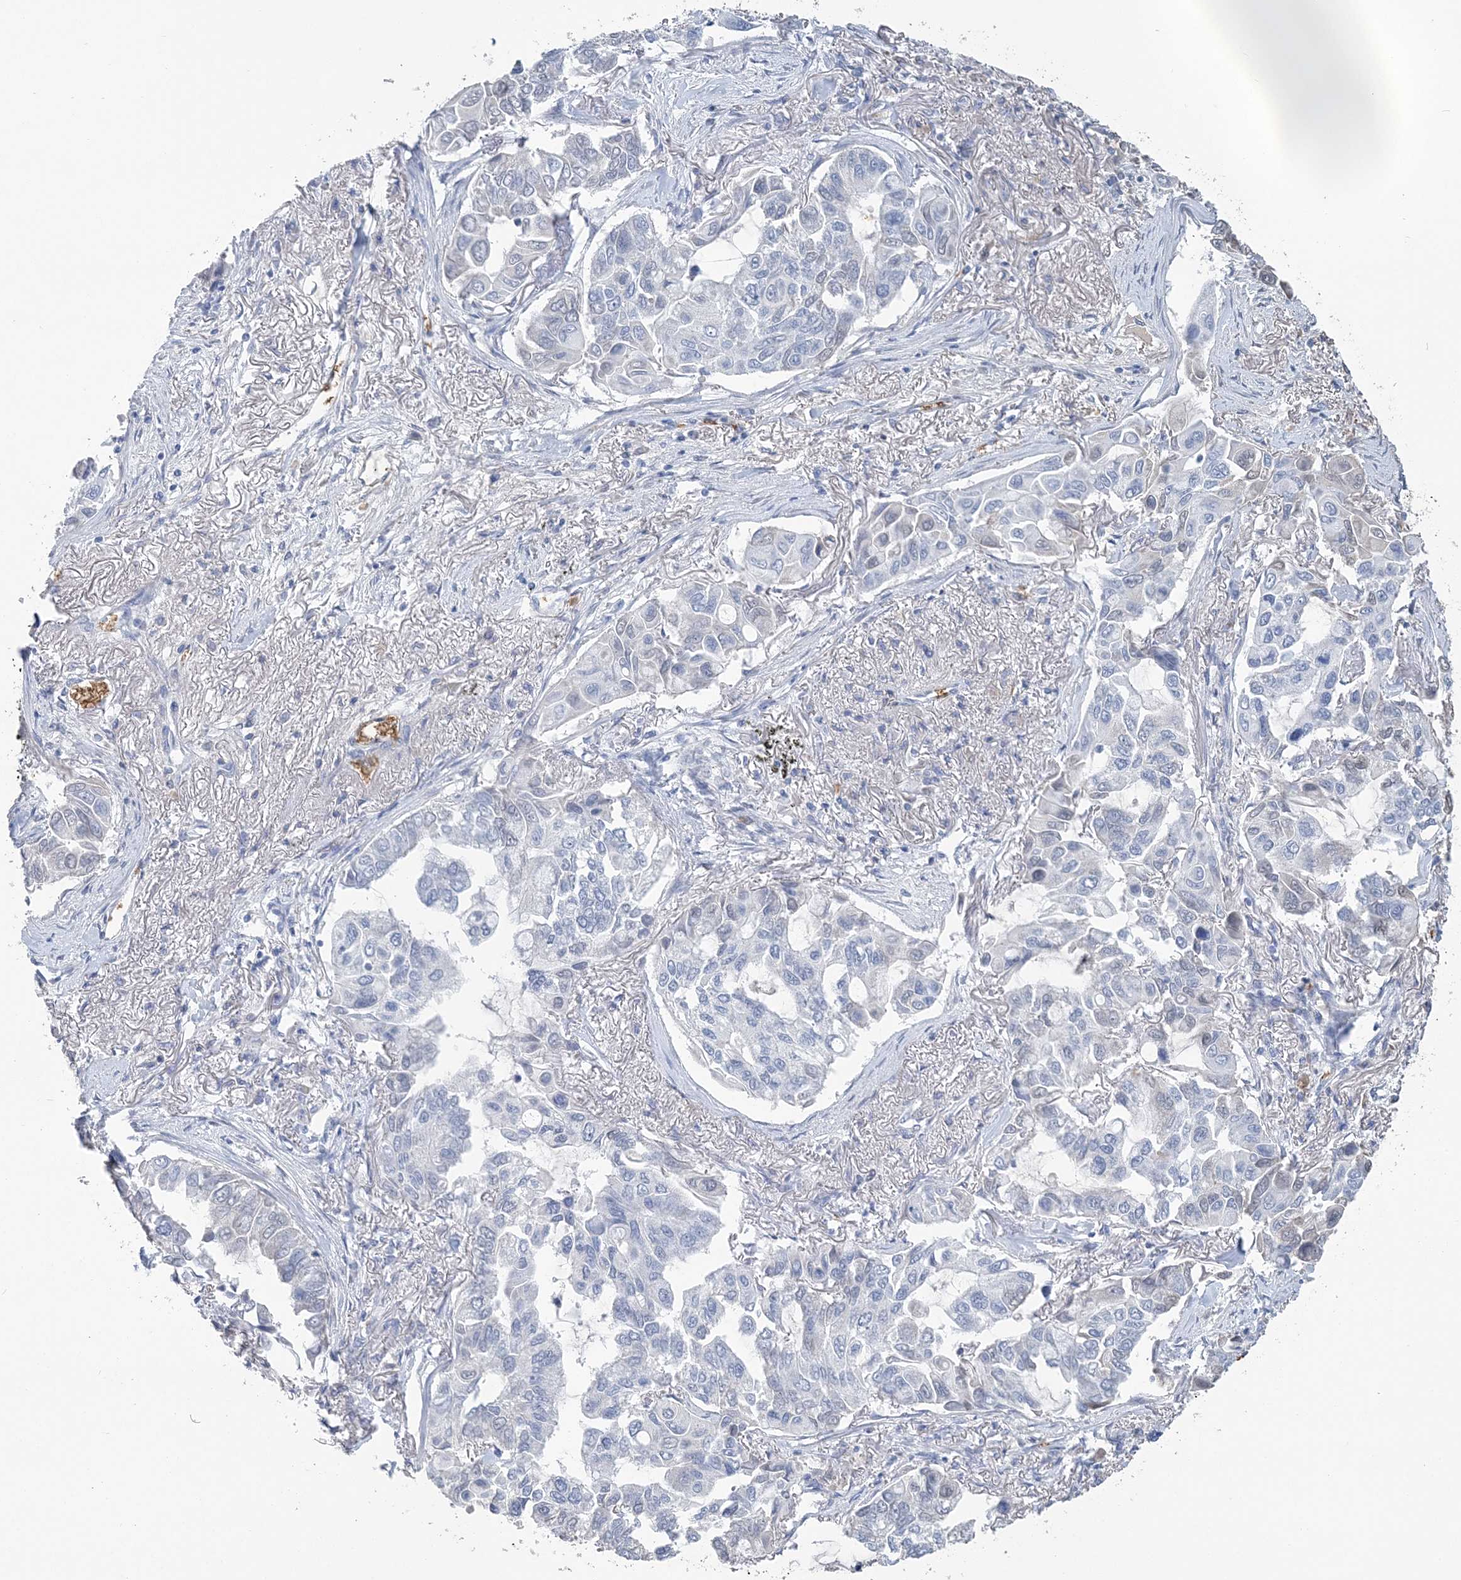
{"staining": {"intensity": "negative", "quantity": "none", "location": "none"}, "tissue": "lung cancer", "cell_type": "Tumor cells", "image_type": "cancer", "snomed": [{"axis": "morphology", "description": "Adenocarcinoma, NOS"}, {"axis": "topography", "description": "Lung"}], "caption": "This is a photomicrograph of immunohistochemistry staining of lung cancer, which shows no staining in tumor cells. (DAB IHC, high magnification).", "gene": "HBD", "patient": {"sex": "male", "age": 64}}